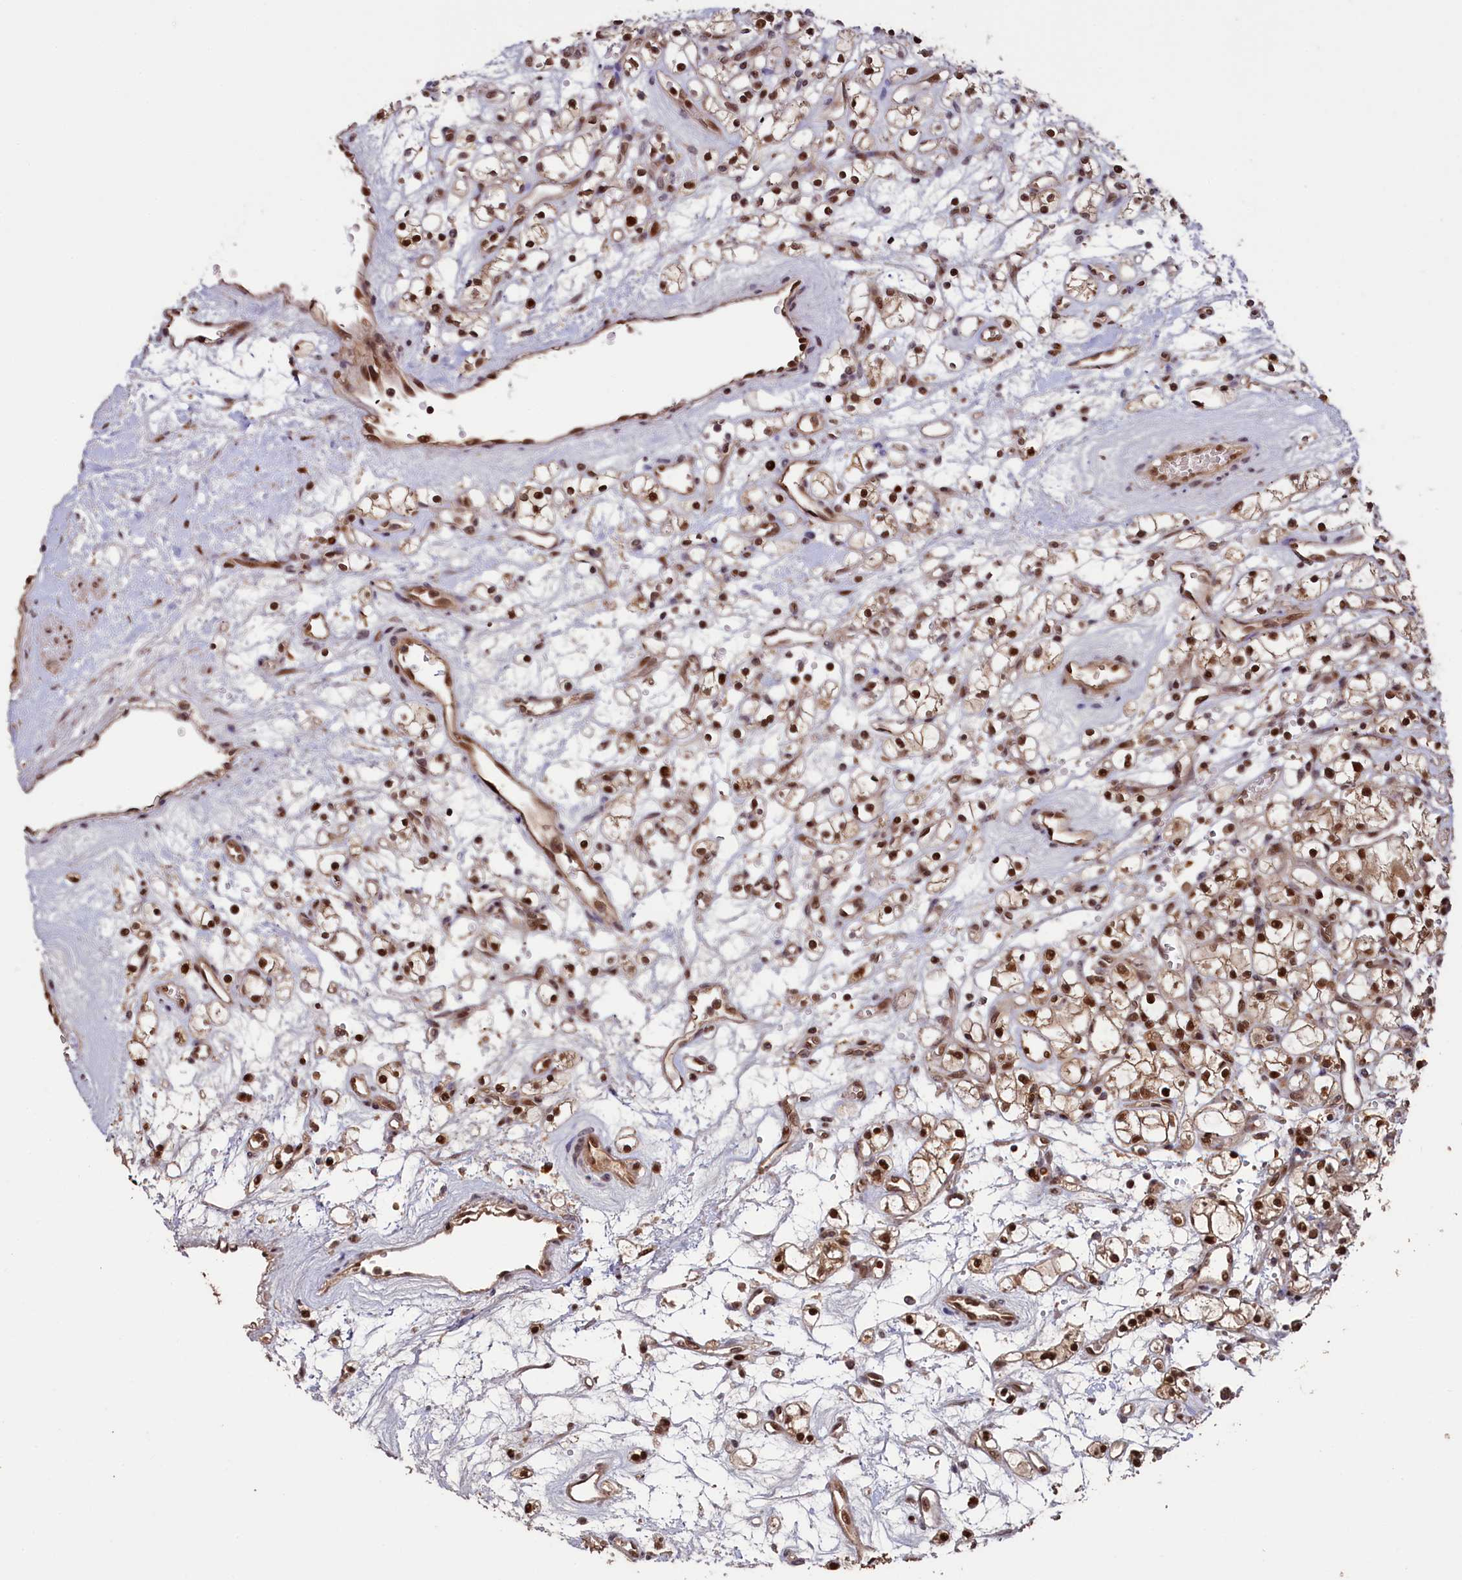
{"staining": {"intensity": "strong", "quantity": ">75%", "location": "nuclear"}, "tissue": "renal cancer", "cell_type": "Tumor cells", "image_type": "cancer", "snomed": [{"axis": "morphology", "description": "Adenocarcinoma, NOS"}, {"axis": "topography", "description": "Kidney"}], "caption": "DAB (3,3'-diaminobenzidine) immunohistochemical staining of human adenocarcinoma (renal) demonstrates strong nuclear protein staining in approximately >75% of tumor cells.", "gene": "NAE1", "patient": {"sex": "female", "age": 59}}